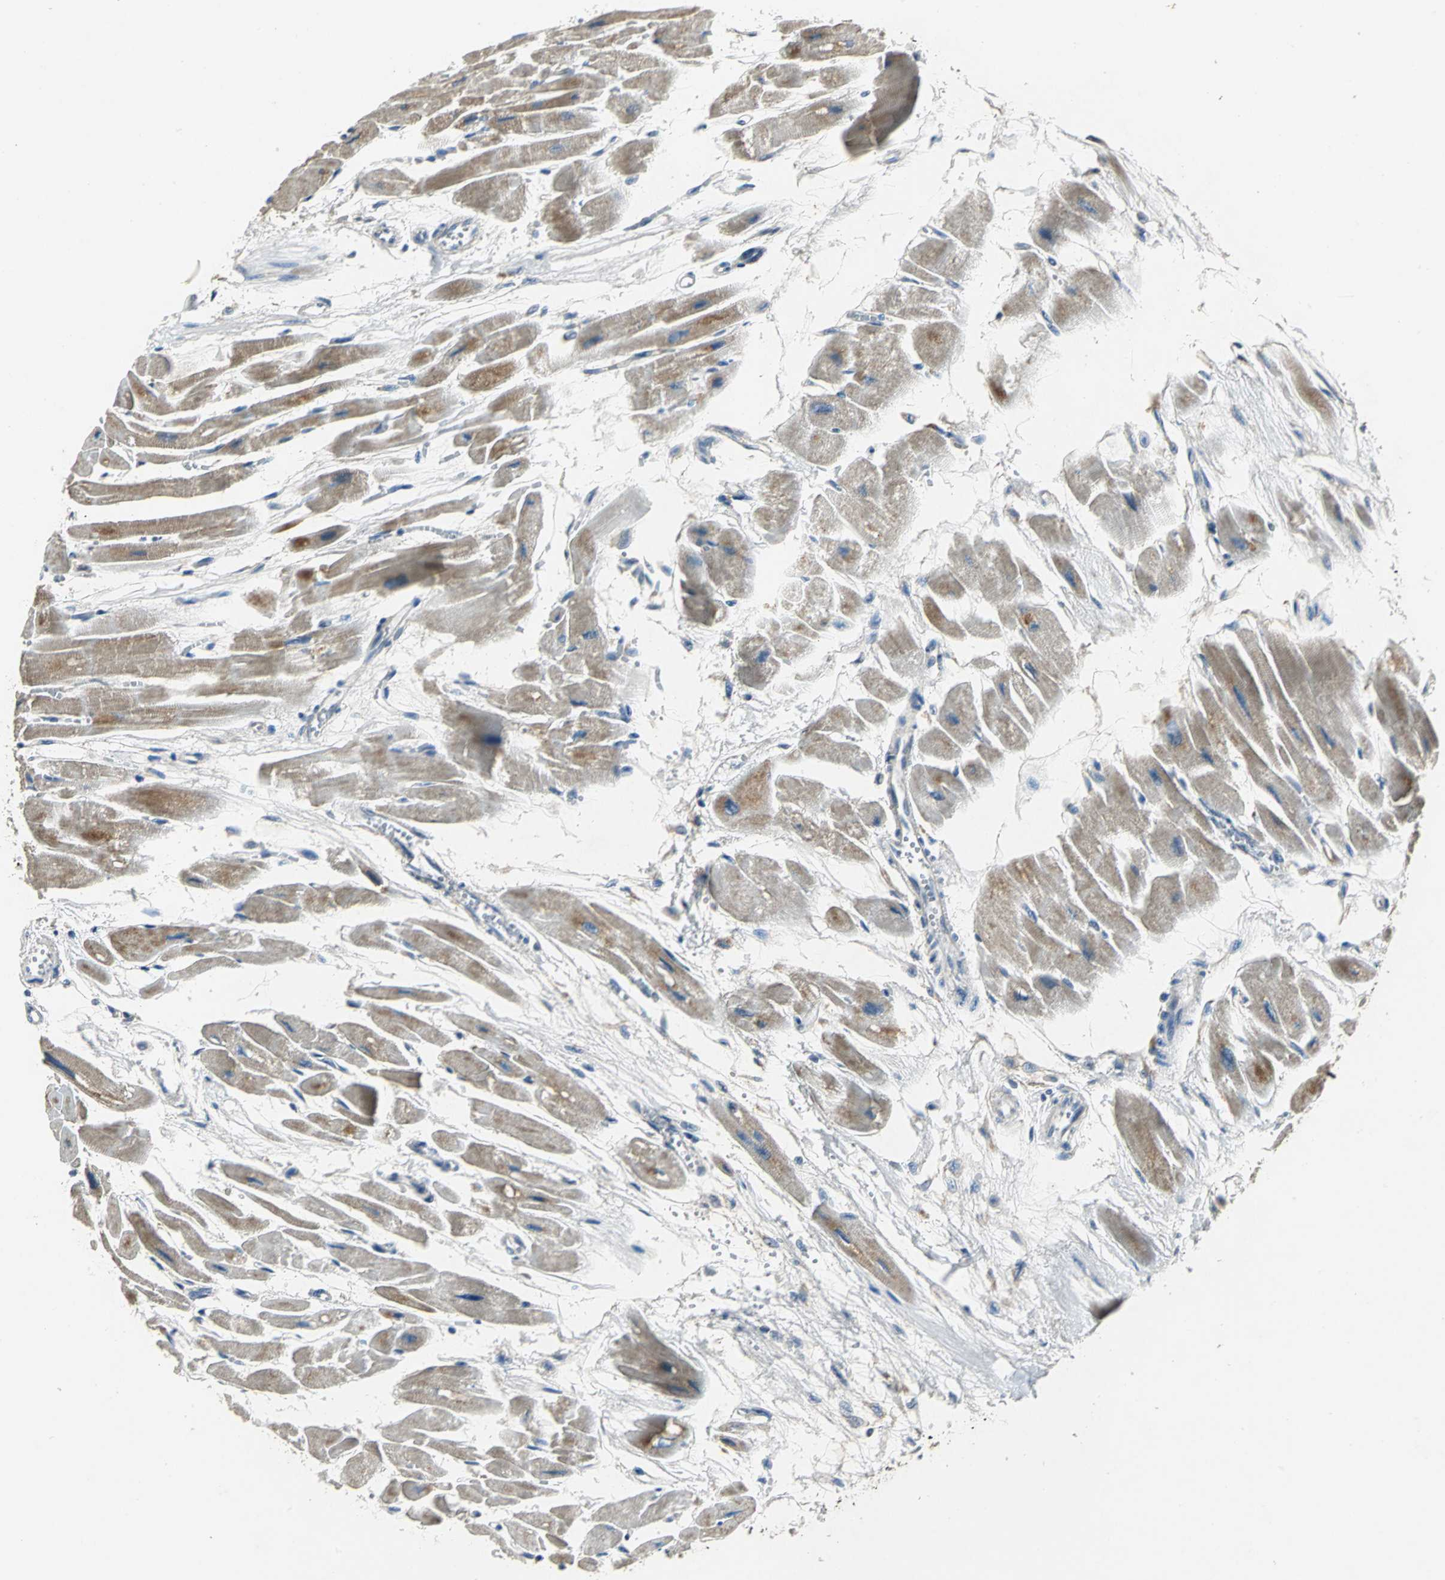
{"staining": {"intensity": "weak", "quantity": ">75%", "location": "cytoplasmic/membranous"}, "tissue": "heart muscle", "cell_type": "Cardiomyocytes", "image_type": "normal", "snomed": [{"axis": "morphology", "description": "Normal tissue, NOS"}, {"axis": "topography", "description": "Heart"}], "caption": "A high-resolution micrograph shows immunohistochemistry (IHC) staining of unremarkable heart muscle, which reveals weak cytoplasmic/membranous positivity in about >75% of cardiomyocytes. Immunohistochemistry stains the protein of interest in brown and the nuclei are stained blue.", "gene": "JADE3", "patient": {"sex": "female", "age": 54}}